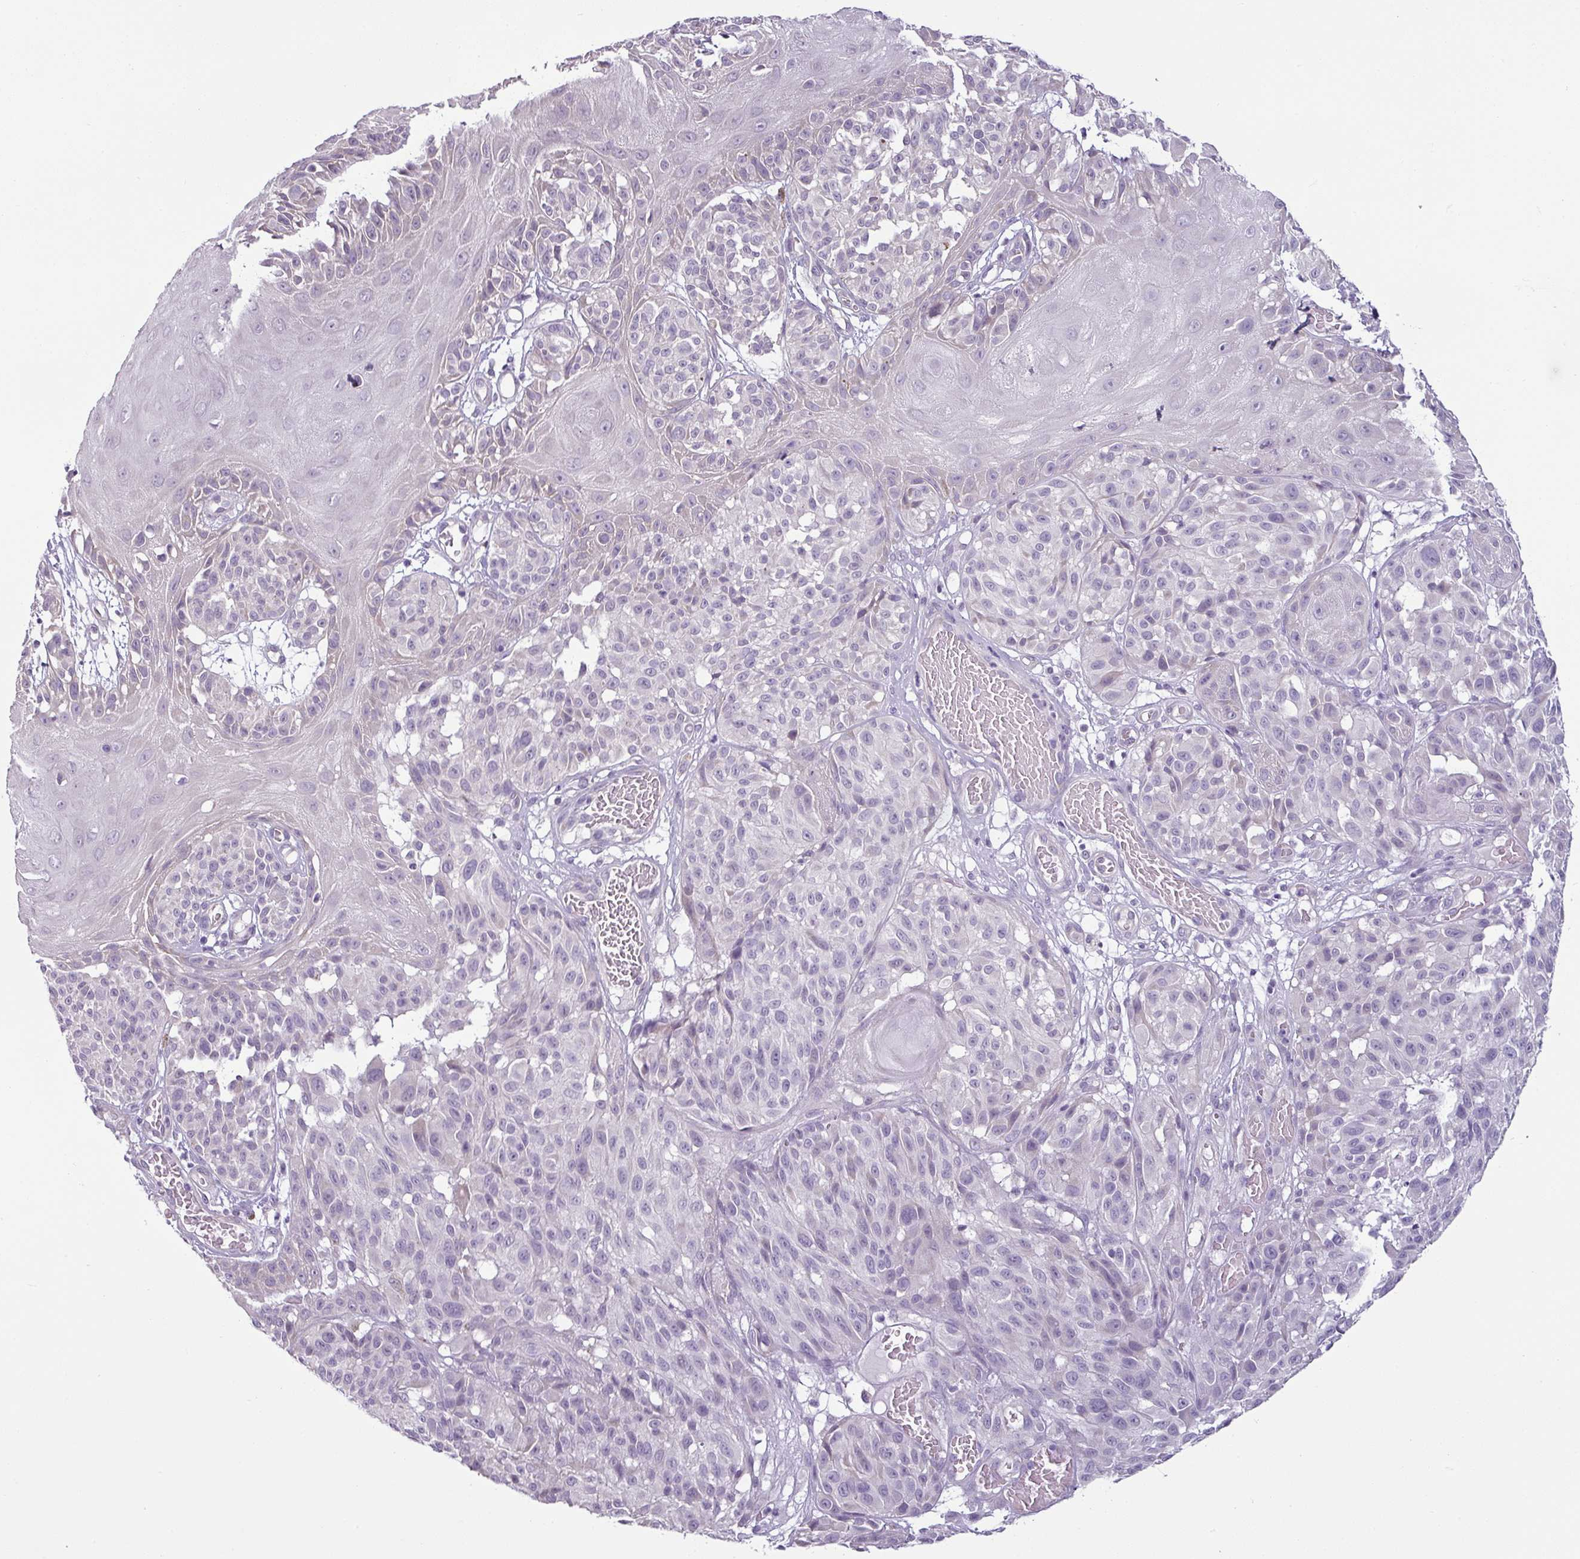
{"staining": {"intensity": "negative", "quantity": "none", "location": "none"}, "tissue": "melanoma", "cell_type": "Tumor cells", "image_type": "cancer", "snomed": [{"axis": "morphology", "description": "Malignant melanoma, NOS"}, {"axis": "topography", "description": "Skin"}], "caption": "A histopathology image of melanoma stained for a protein shows no brown staining in tumor cells. (Immunohistochemistry, brightfield microscopy, high magnification).", "gene": "OR52D1", "patient": {"sex": "male", "age": 83}}